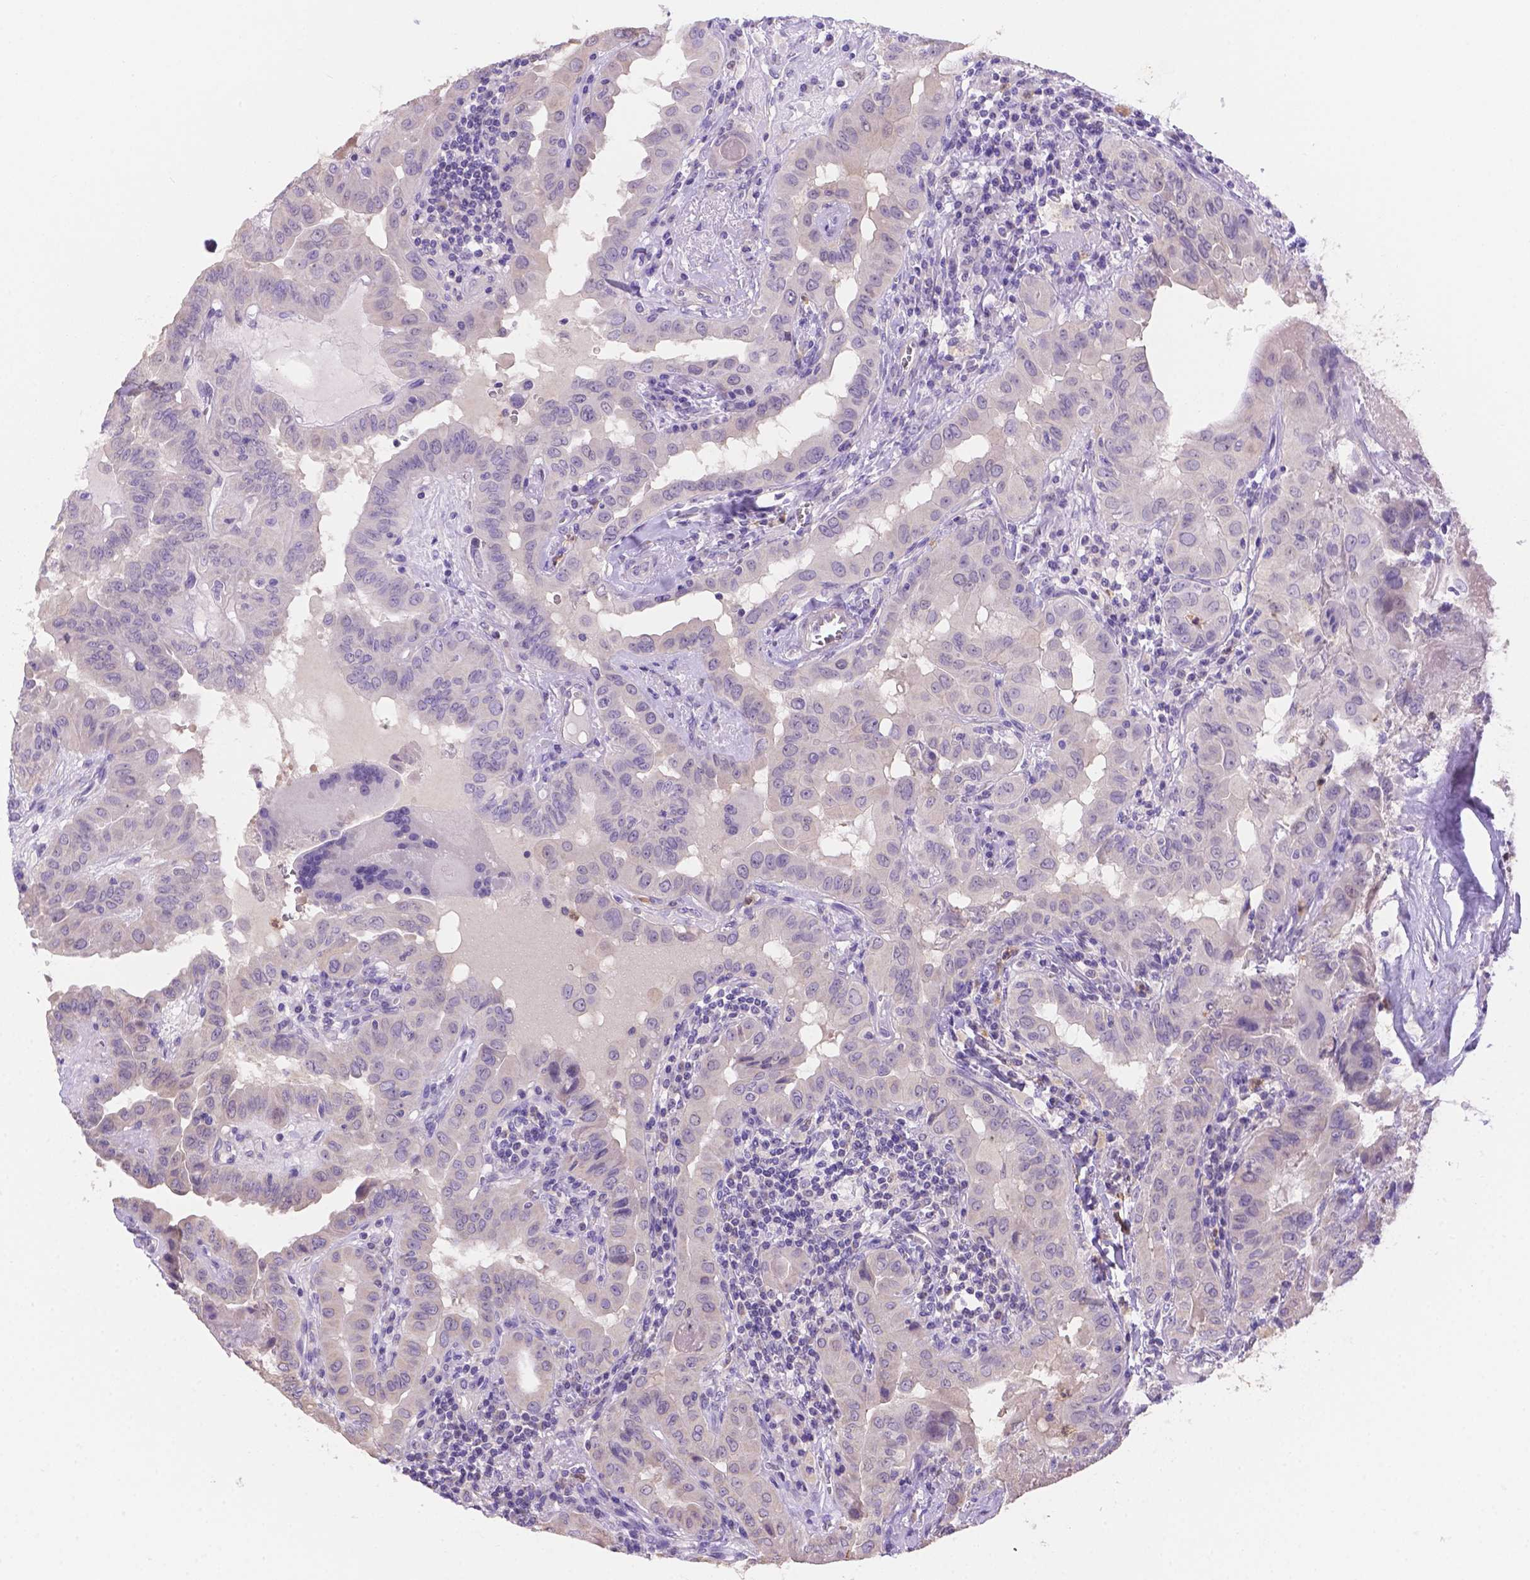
{"staining": {"intensity": "negative", "quantity": "none", "location": "none"}, "tissue": "thyroid cancer", "cell_type": "Tumor cells", "image_type": "cancer", "snomed": [{"axis": "morphology", "description": "Papillary adenocarcinoma, NOS"}, {"axis": "topography", "description": "Thyroid gland"}], "caption": "IHC photomicrograph of neoplastic tissue: thyroid papillary adenocarcinoma stained with DAB displays no significant protein staining in tumor cells.", "gene": "NXPE2", "patient": {"sex": "female", "age": 37}}